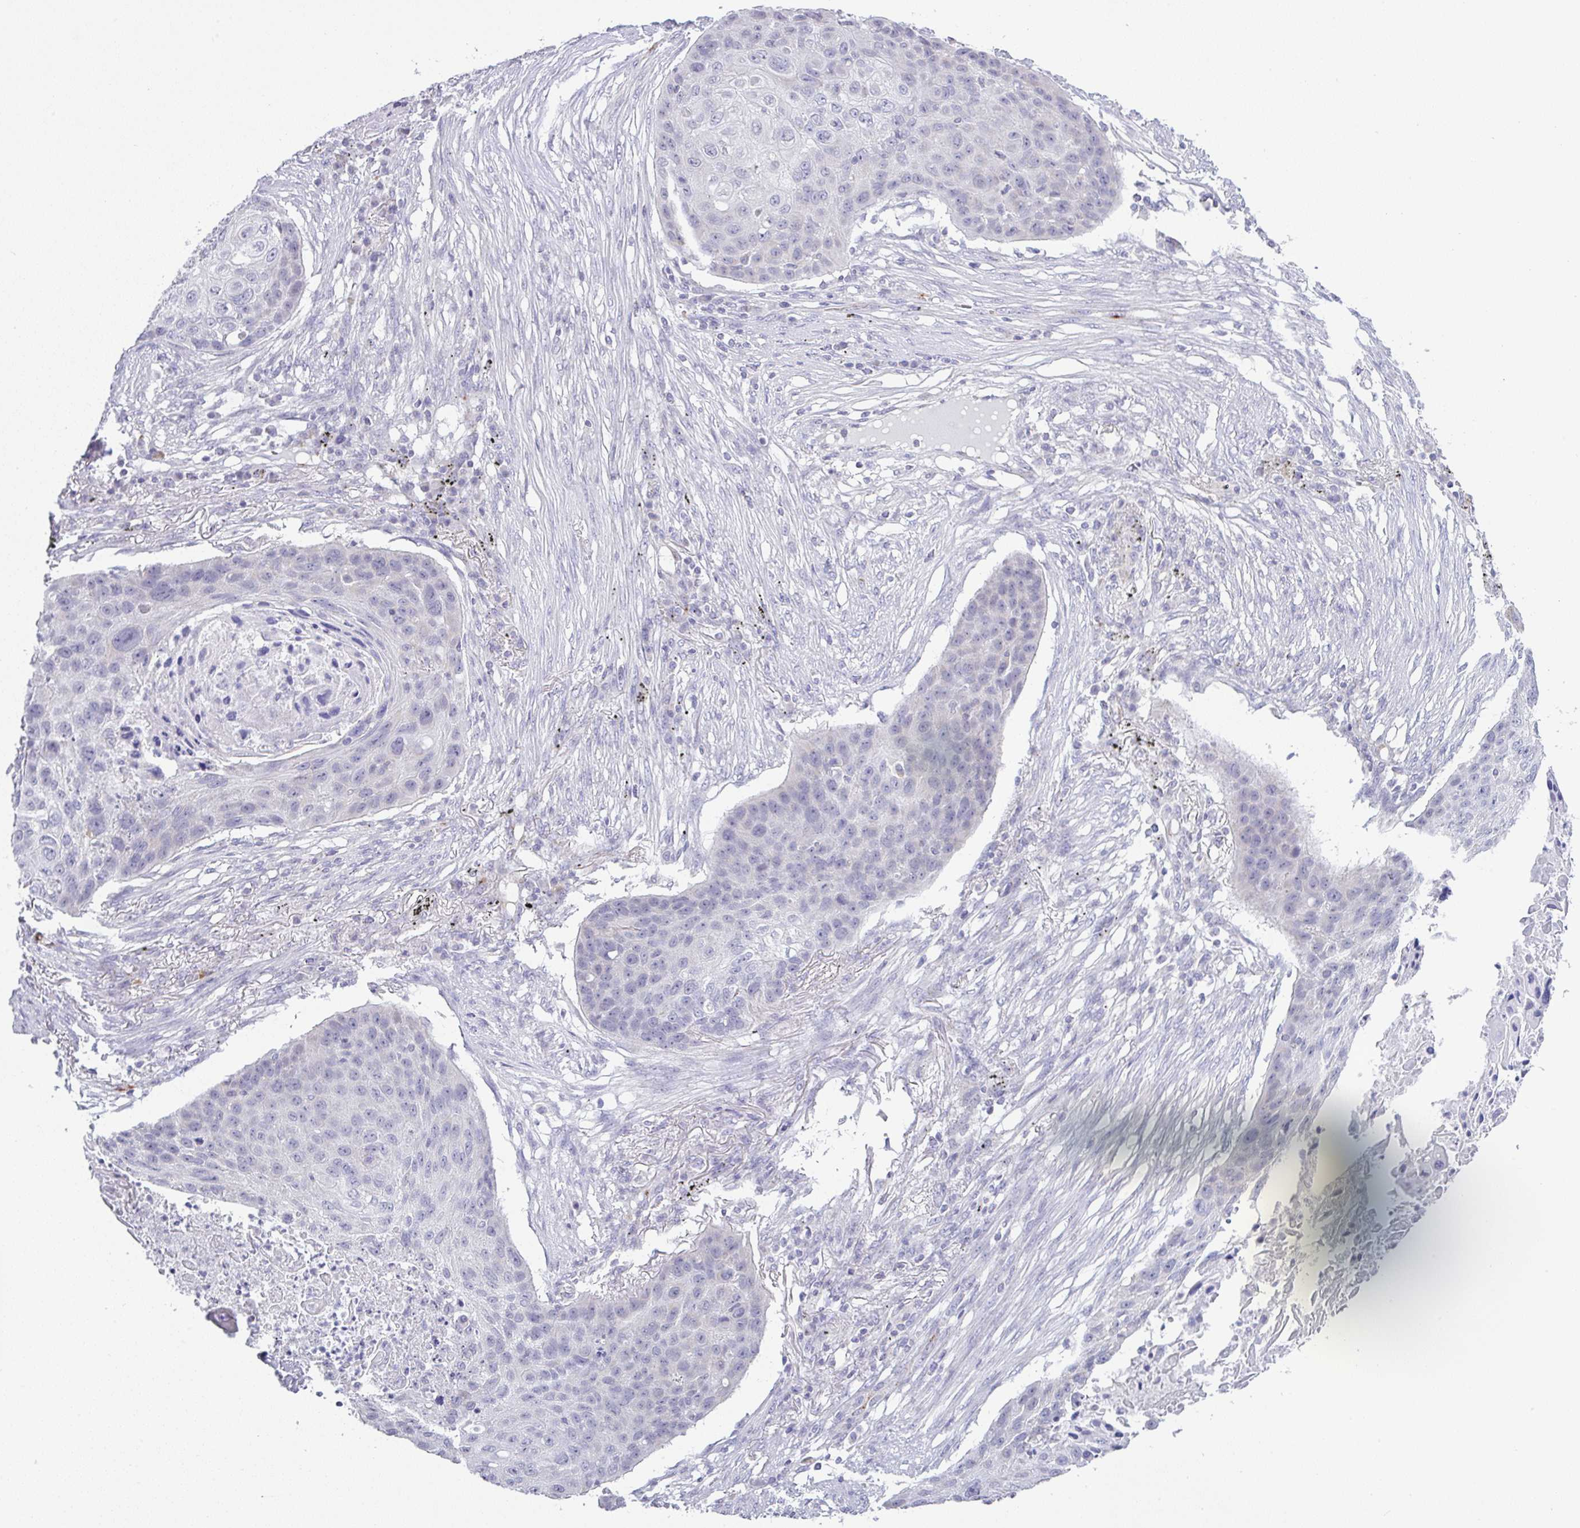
{"staining": {"intensity": "negative", "quantity": "none", "location": "none"}, "tissue": "lung cancer", "cell_type": "Tumor cells", "image_type": "cancer", "snomed": [{"axis": "morphology", "description": "Squamous cell carcinoma, NOS"}, {"axis": "topography", "description": "Lung"}], "caption": "High power microscopy image of an immunohistochemistry image of lung squamous cell carcinoma, revealing no significant staining in tumor cells.", "gene": "PLCD4", "patient": {"sex": "female", "age": 63}}